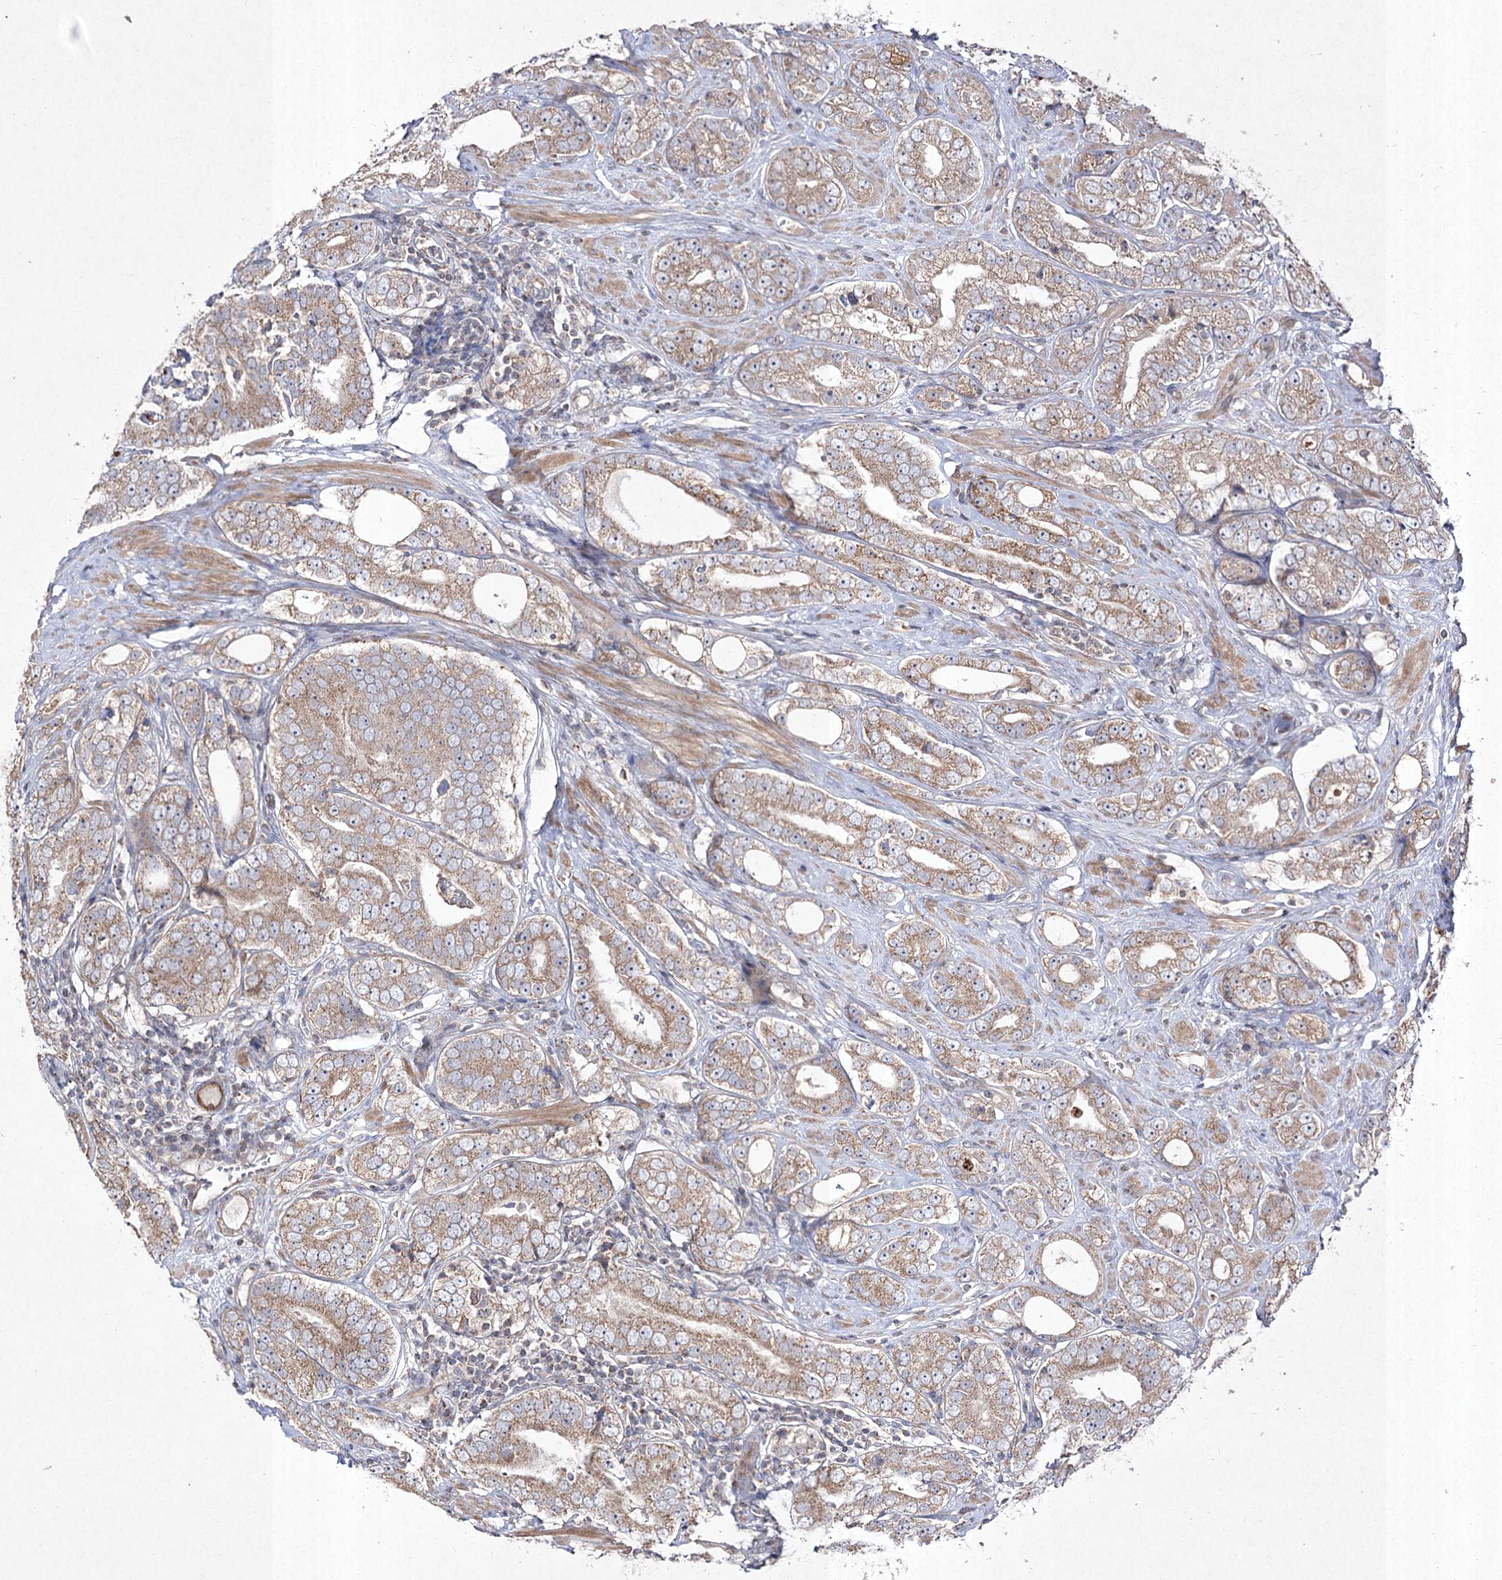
{"staining": {"intensity": "moderate", "quantity": ">75%", "location": "cytoplasmic/membranous"}, "tissue": "prostate cancer", "cell_type": "Tumor cells", "image_type": "cancer", "snomed": [{"axis": "morphology", "description": "Adenocarcinoma, High grade"}, {"axis": "topography", "description": "Prostate"}], "caption": "Approximately >75% of tumor cells in adenocarcinoma (high-grade) (prostate) demonstrate moderate cytoplasmic/membranous protein staining as visualized by brown immunohistochemical staining.", "gene": "FANCL", "patient": {"sex": "male", "age": 56}}